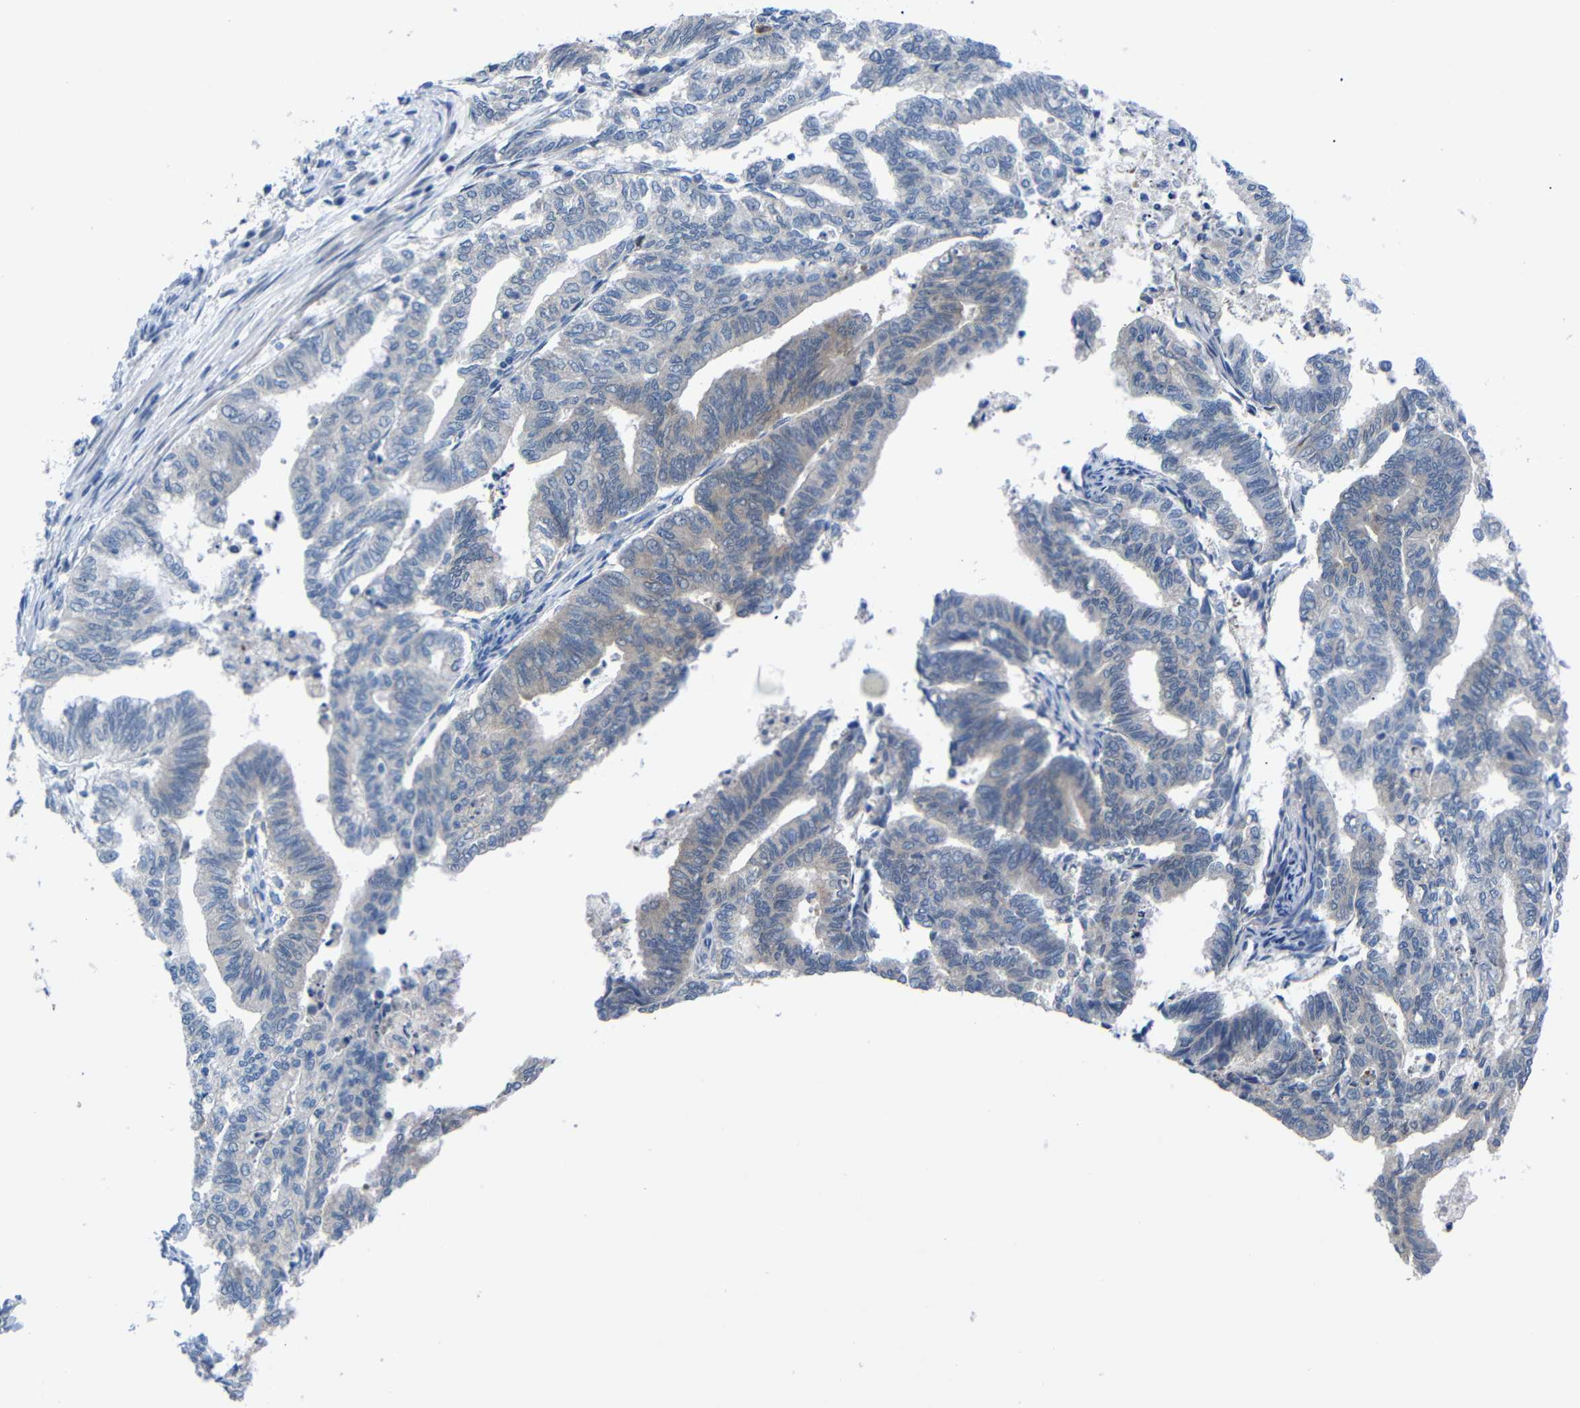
{"staining": {"intensity": "negative", "quantity": "none", "location": "none"}, "tissue": "endometrial cancer", "cell_type": "Tumor cells", "image_type": "cancer", "snomed": [{"axis": "morphology", "description": "Adenocarcinoma, NOS"}, {"axis": "topography", "description": "Endometrium"}], "caption": "Tumor cells are negative for brown protein staining in adenocarcinoma (endometrial). (DAB (3,3'-diaminobenzidine) immunohistochemistry (IHC) visualized using brightfield microscopy, high magnification).", "gene": "CMTM1", "patient": {"sex": "female", "age": 79}}